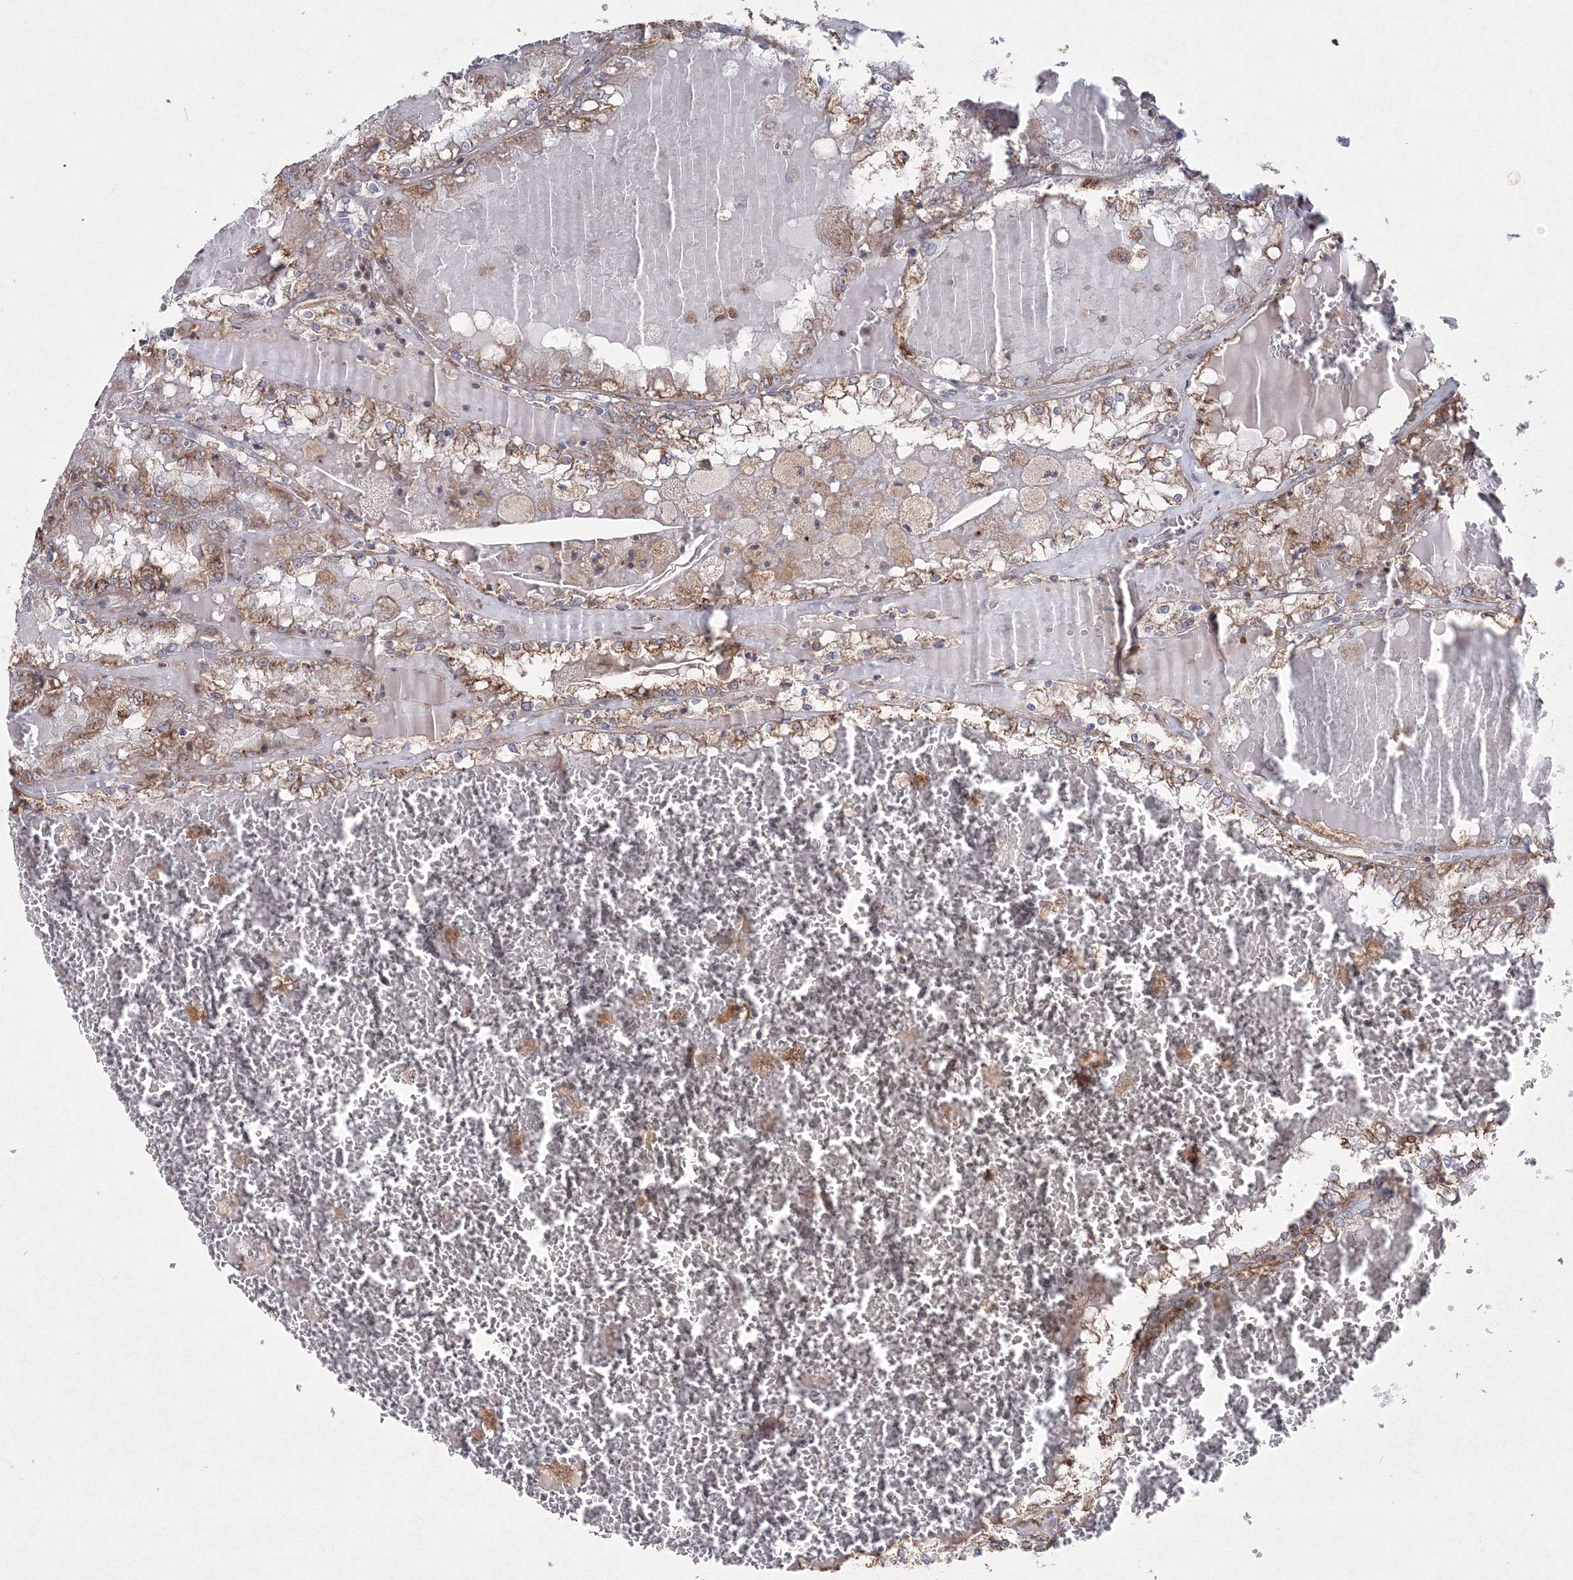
{"staining": {"intensity": "moderate", "quantity": ">75%", "location": "cytoplasmic/membranous"}, "tissue": "renal cancer", "cell_type": "Tumor cells", "image_type": "cancer", "snomed": [{"axis": "morphology", "description": "Adenocarcinoma, NOS"}, {"axis": "topography", "description": "Kidney"}], "caption": "Immunohistochemistry (IHC) of renal cancer (adenocarcinoma) displays medium levels of moderate cytoplasmic/membranous expression in about >75% of tumor cells.", "gene": "PEX13", "patient": {"sex": "female", "age": 56}}